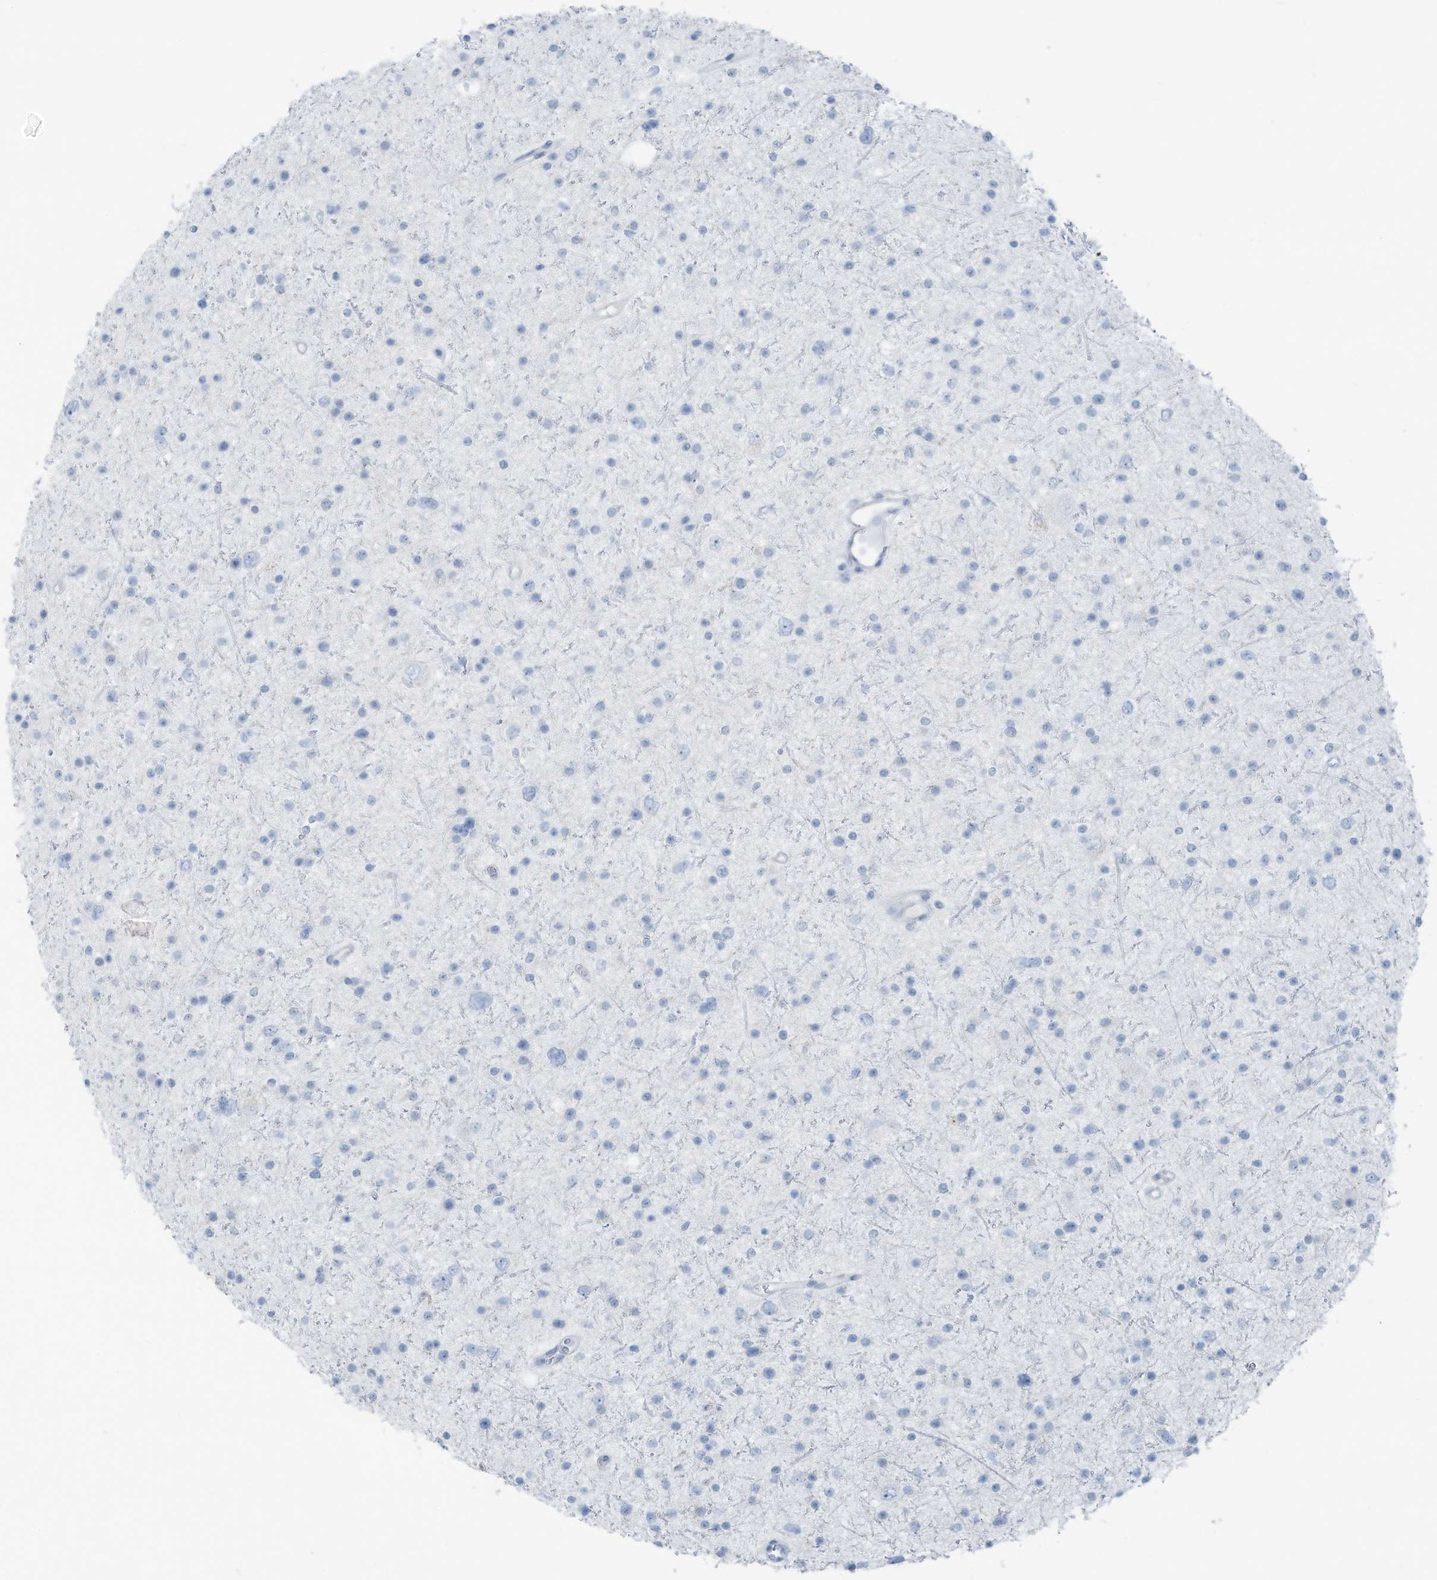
{"staining": {"intensity": "negative", "quantity": "none", "location": "none"}, "tissue": "glioma", "cell_type": "Tumor cells", "image_type": "cancer", "snomed": [{"axis": "morphology", "description": "Glioma, malignant, Low grade"}, {"axis": "topography", "description": "Brain"}], "caption": "Image shows no significant protein positivity in tumor cells of malignant glioma (low-grade). (DAB (3,3'-diaminobenzidine) immunohistochemistry (IHC) with hematoxylin counter stain).", "gene": "SLC25A43", "patient": {"sex": "female", "age": 37}}